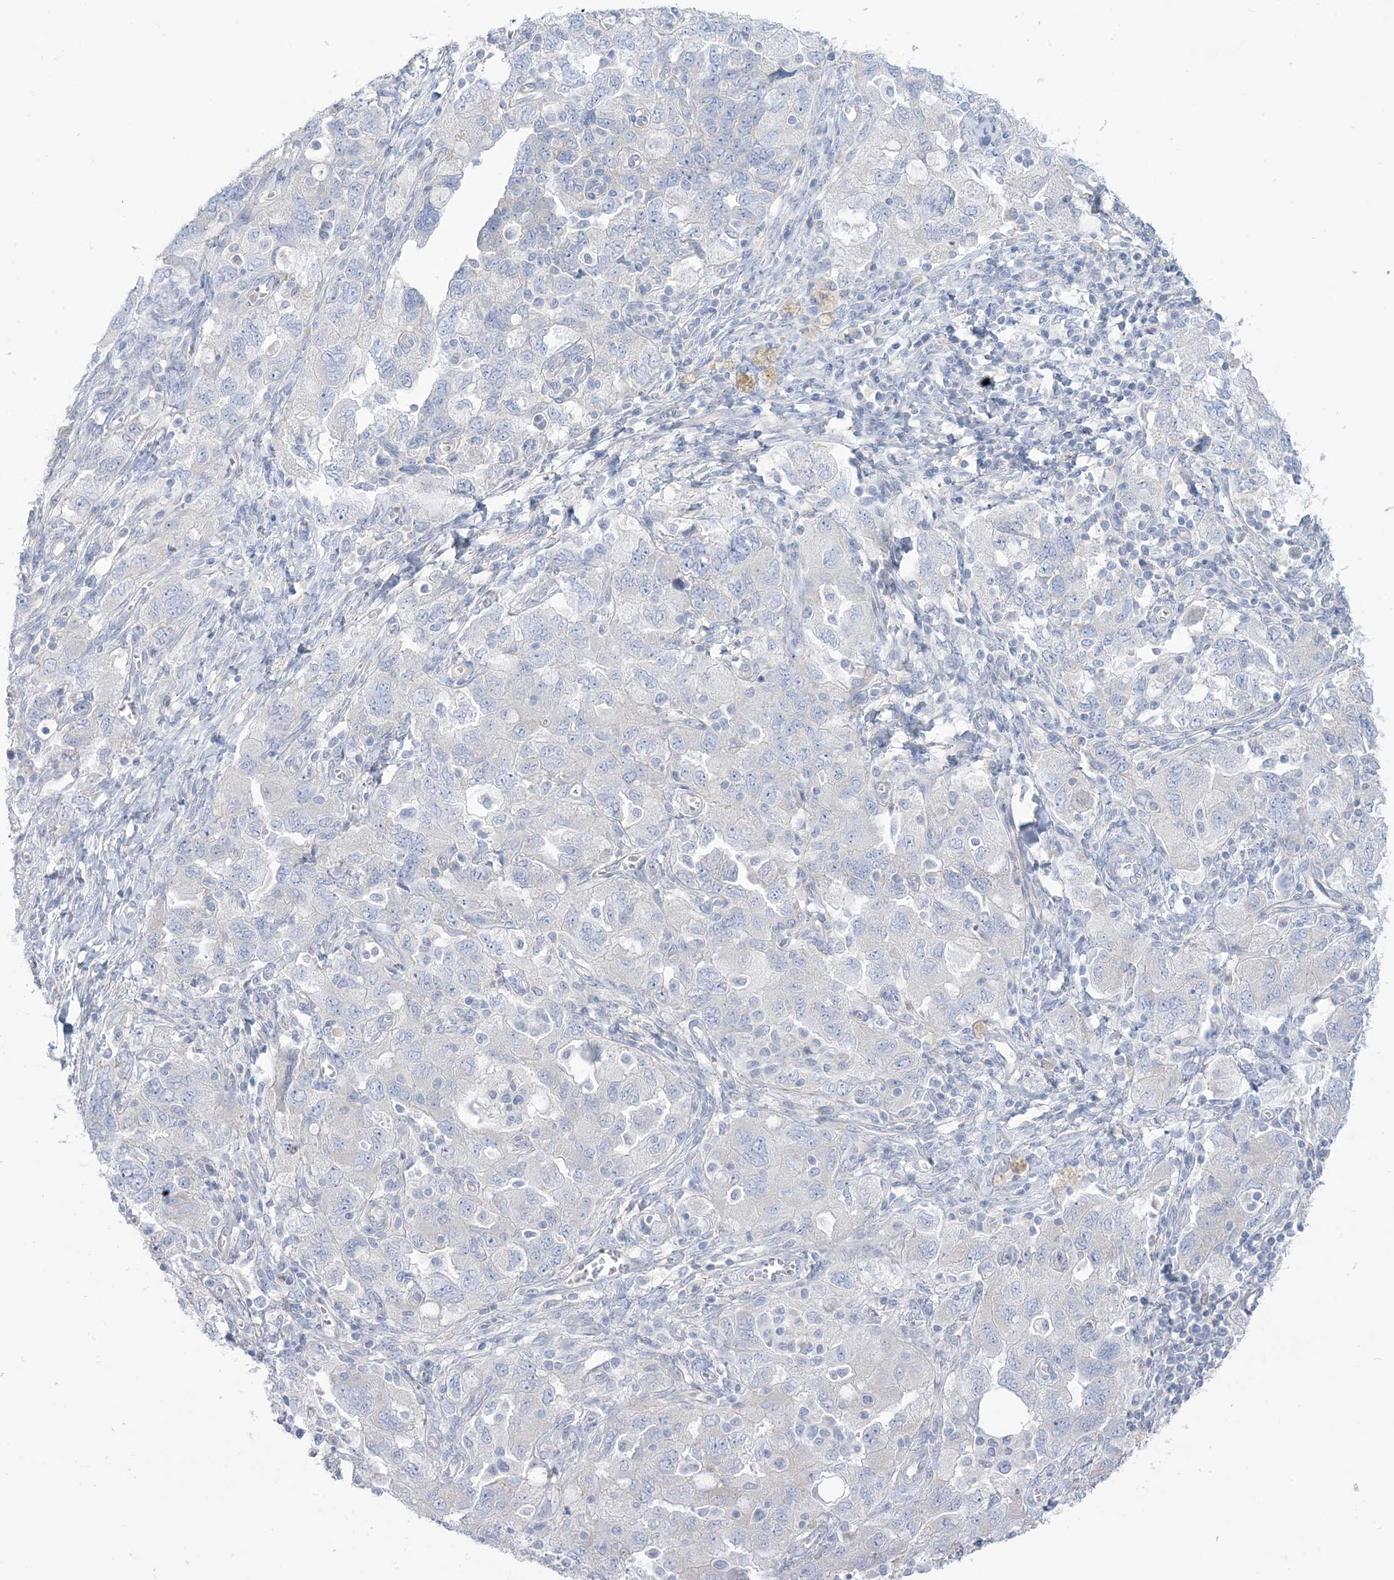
{"staining": {"intensity": "negative", "quantity": "none", "location": "none"}, "tissue": "ovarian cancer", "cell_type": "Tumor cells", "image_type": "cancer", "snomed": [{"axis": "morphology", "description": "Carcinoma, NOS"}, {"axis": "morphology", "description": "Cystadenocarcinoma, serous, NOS"}, {"axis": "topography", "description": "Ovary"}], "caption": "Immunohistochemistry histopathology image of ovarian cancer stained for a protein (brown), which exhibits no expression in tumor cells.", "gene": "MTHFD2L", "patient": {"sex": "female", "age": 69}}